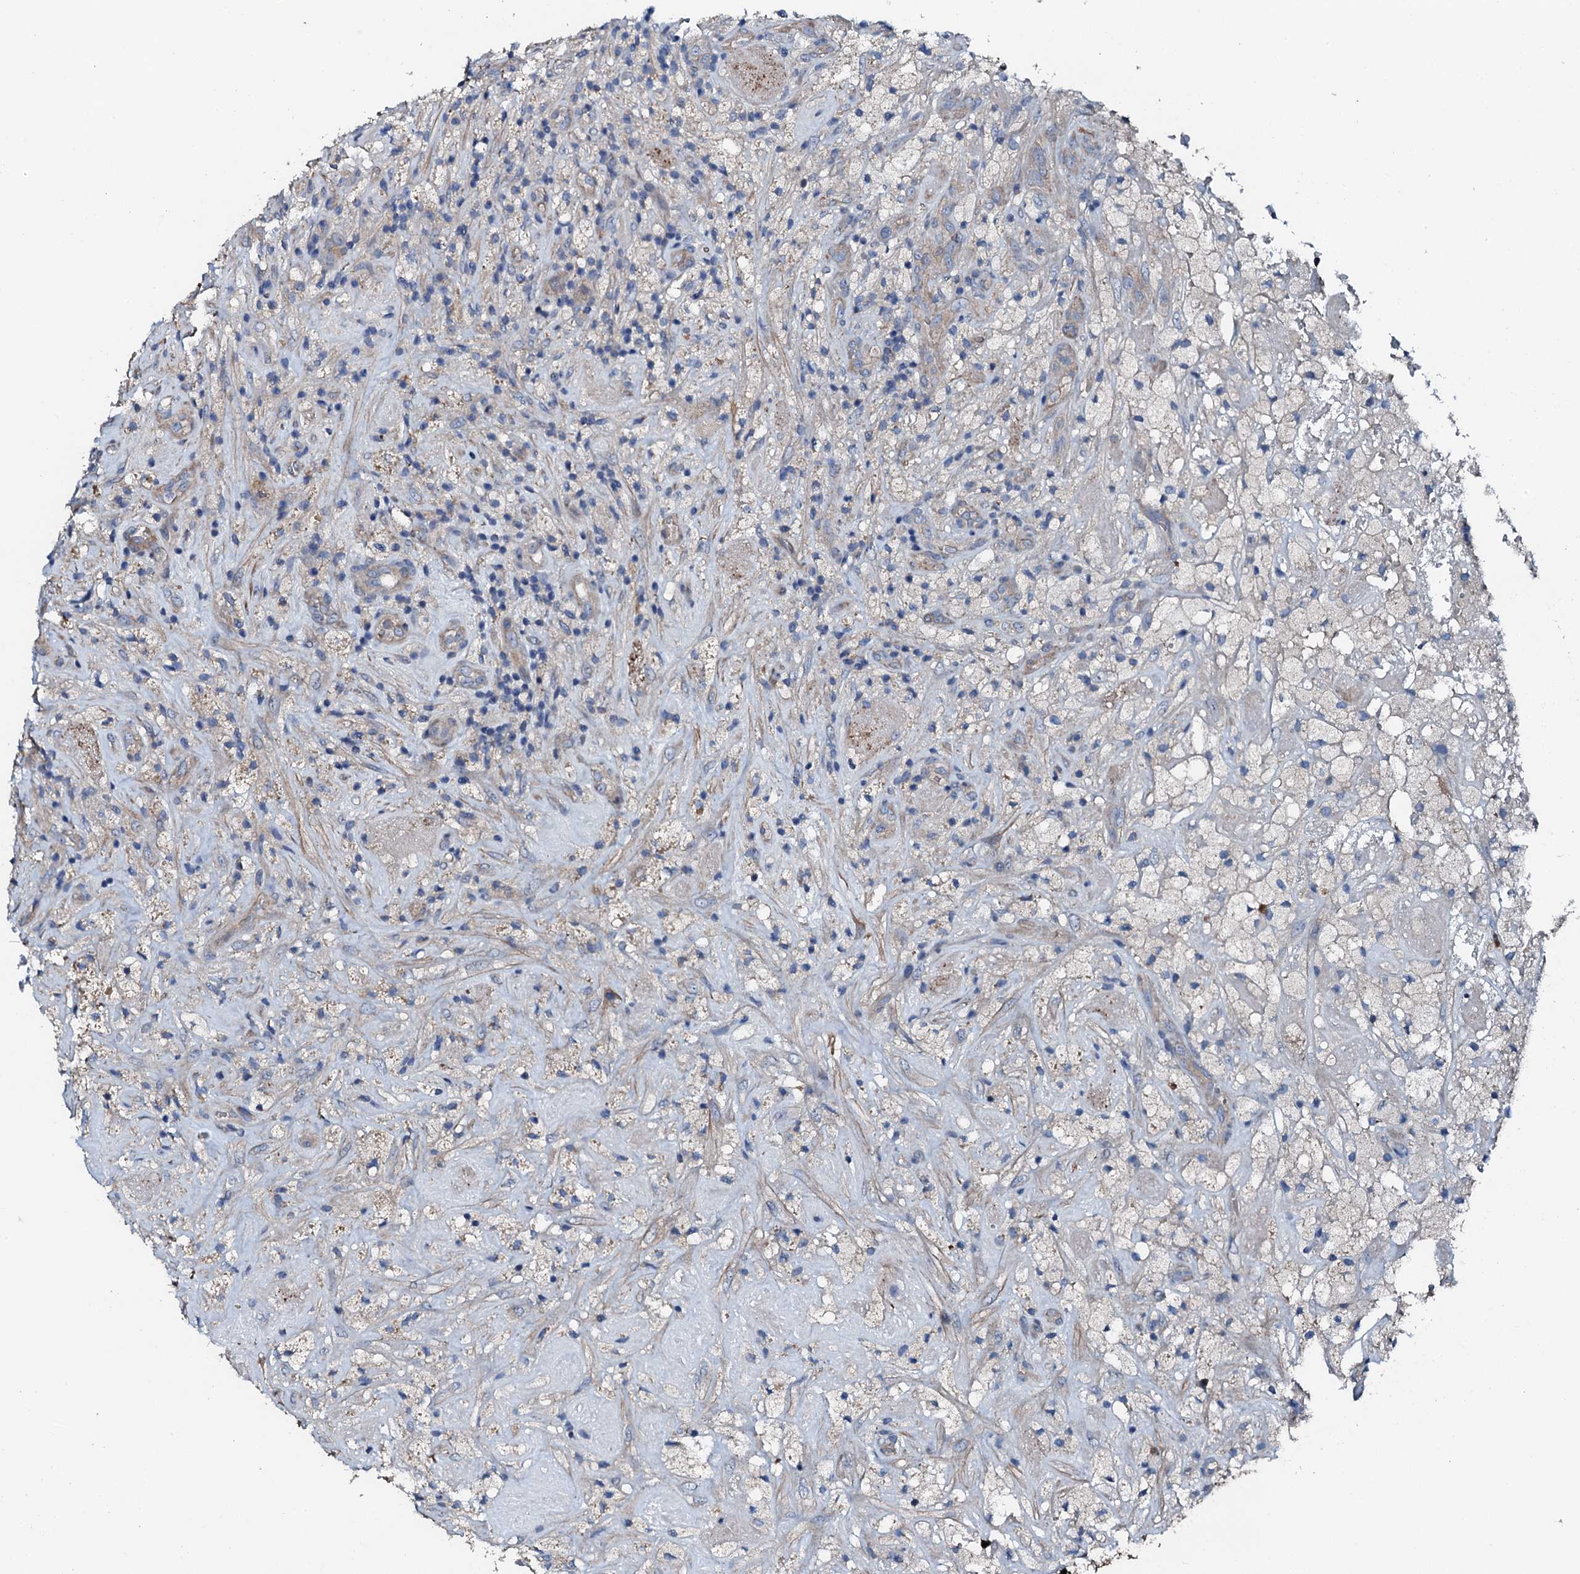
{"staining": {"intensity": "moderate", "quantity": "<25%", "location": "cytoplasmic/membranous"}, "tissue": "glioma", "cell_type": "Tumor cells", "image_type": "cancer", "snomed": [{"axis": "morphology", "description": "Glioma, malignant, High grade"}, {"axis": "topography", "description": "Brain"}], "caption": "Immunohistochemical staining of glioma exhibits moderate cytoplasmic/membranous protein staining in about <25% of tumor cells.", "gene": "GFOD2", "patient": {"sex": "male", "age": 69}}